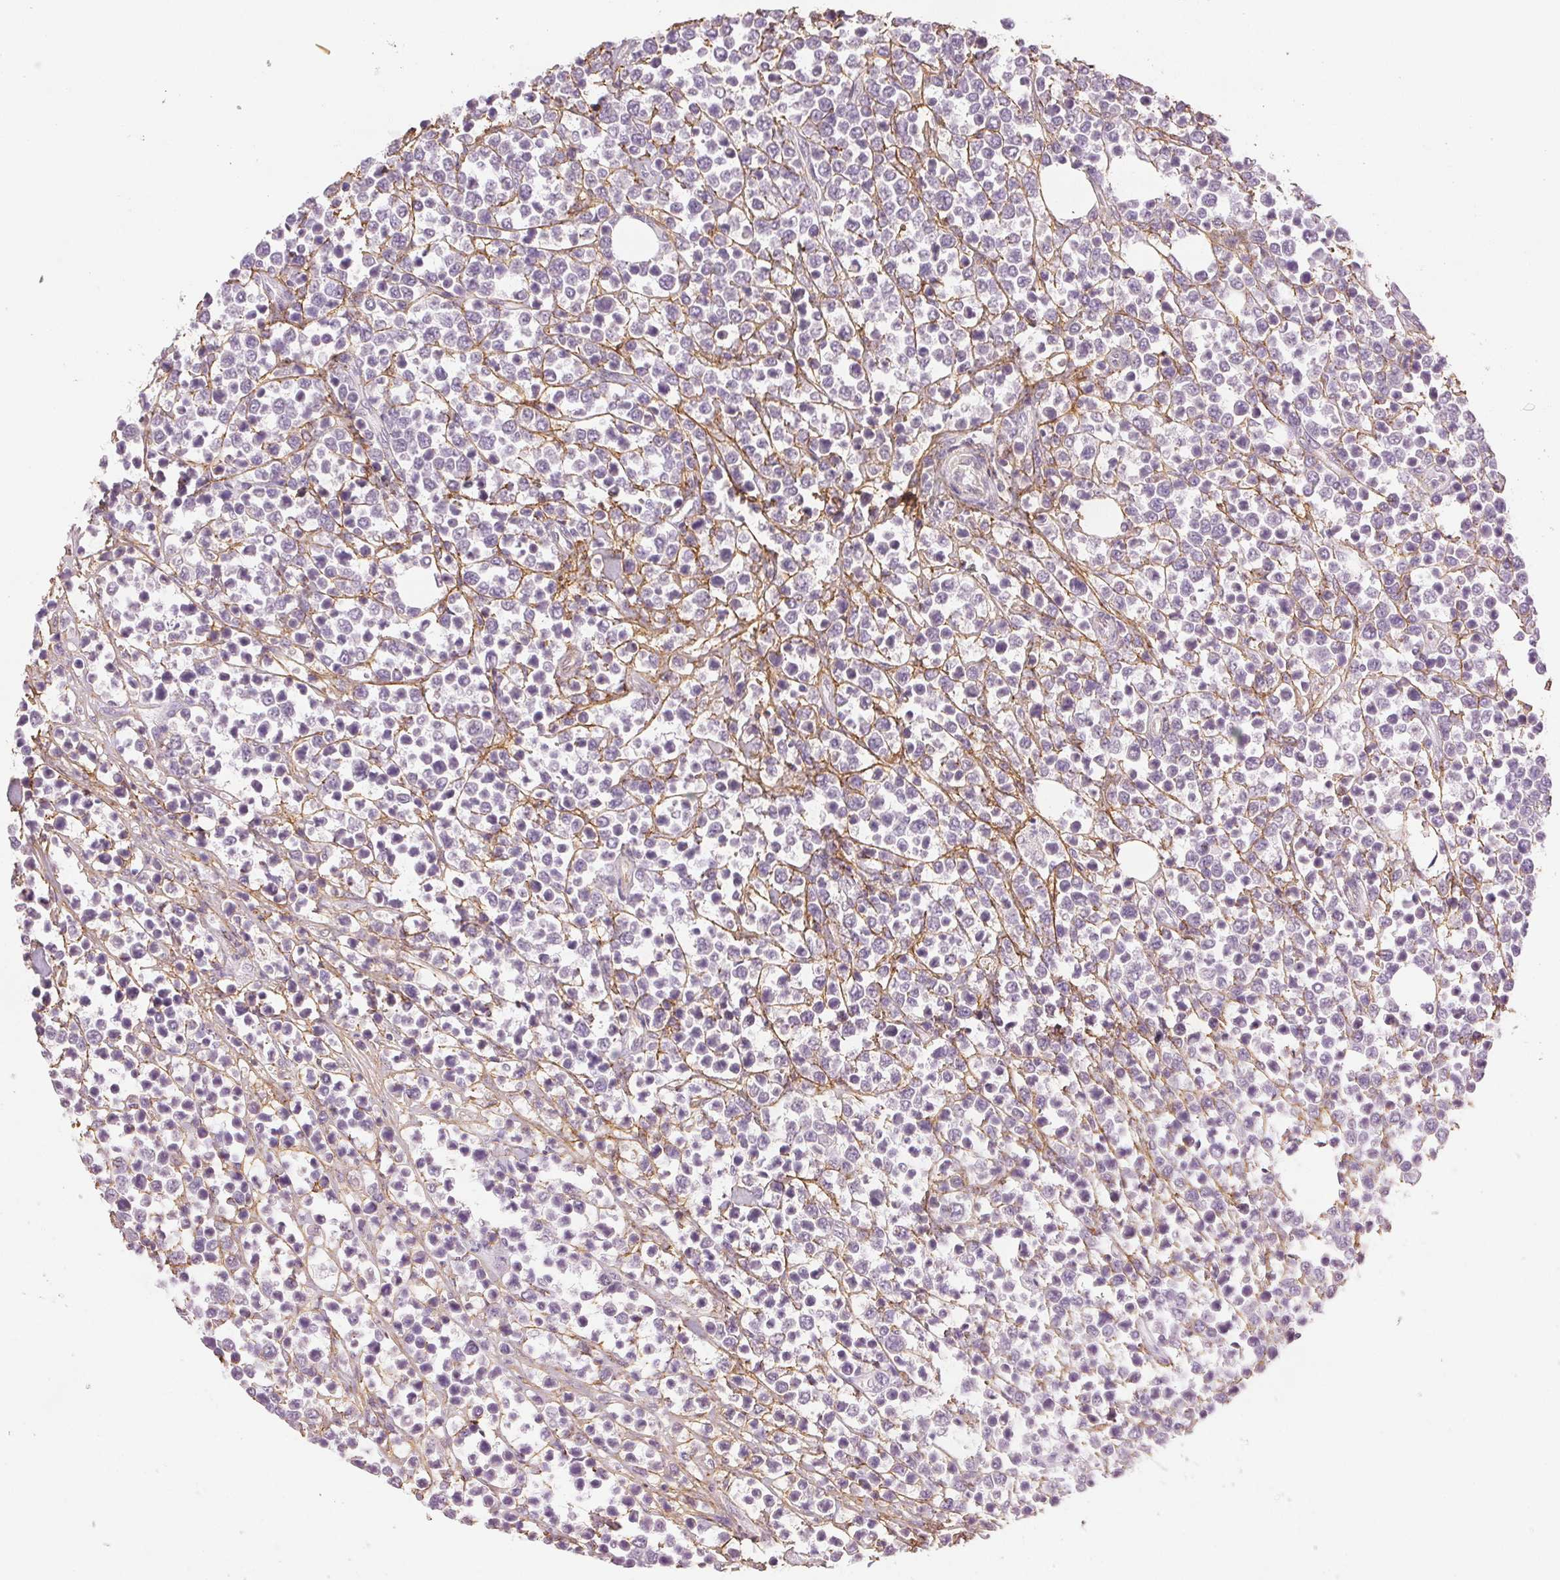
{"staining": {"intensity": "negative", "quantity": "none", "location": "none"}, "tissue": "lymphoma", "cell_type": "Tumor cells", "image_type": "cancer", "snomed": [{"axis": "morphology", "description": "Malignant lymphoma, non-Hodgkin's type, High grade"}, {"axis": "topography", "description": "Soft tissue"}], "caption": "High magnification brightfield microscopy of lymphoma stained with DAB (3,3'-diaminobenzidine) (brown) and counterstained with hematoxylin (blue): tumor cells show no significant expression.", "gene": "FBN1", "patient": {"sex": "female", "age": 56}}